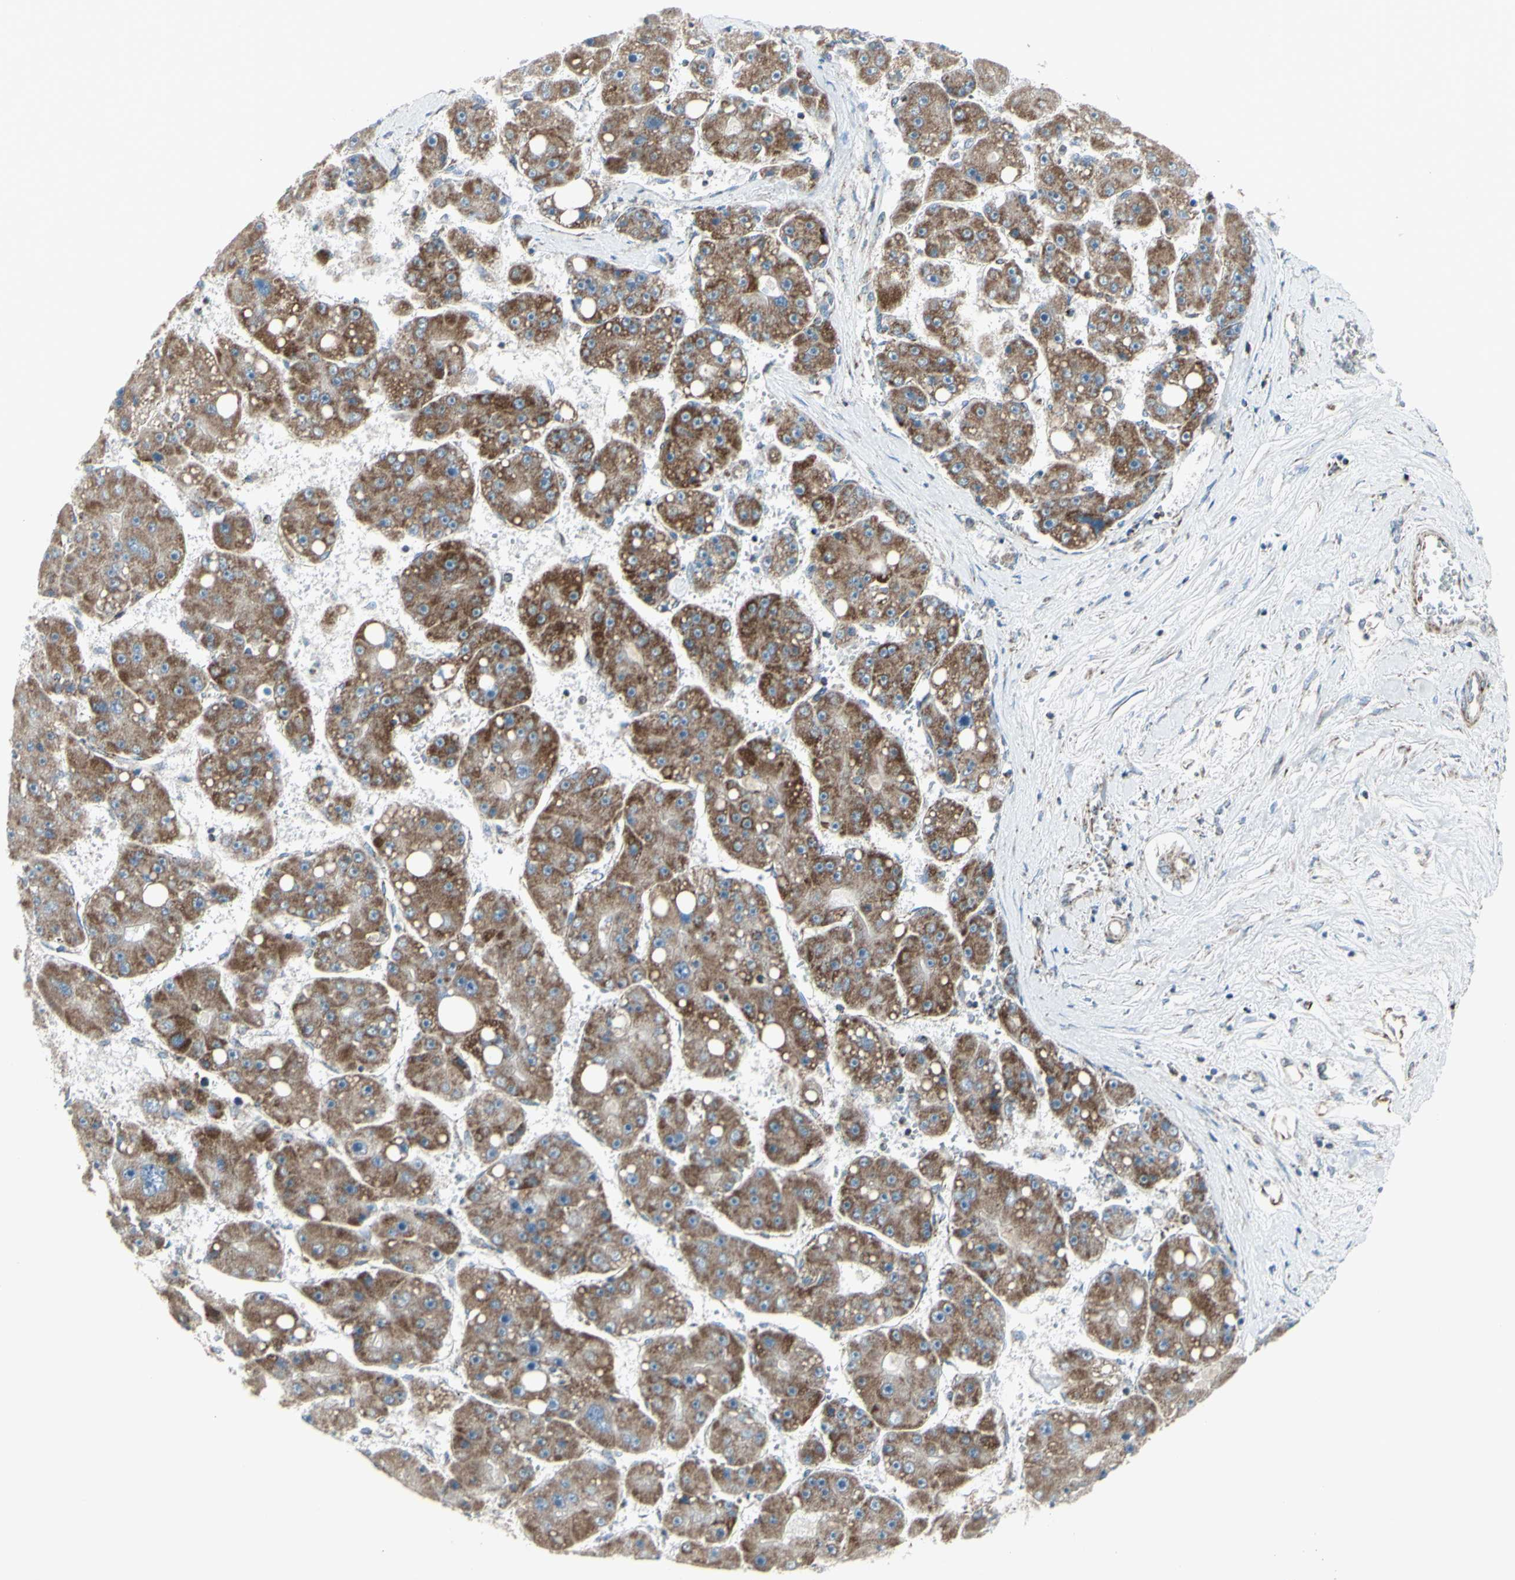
{"staining": {"intensity": "moderate", "quantity": "25%-75%", "location": "cytoplasmic/membranous"}, "tissue": "liver cancer", "cell_type": "Tumor cells", "image_type": "cancer", "snomed": [{"axis": "morphology", "description": "Carcinoma, Hepatocellular, NOS"}, {"axis": "topography", "description": "Liver"}], "caption": "Protein staining of liver hepatocellular carcinoma tissue shows moderate cytoplasmic/membranous positivity in about 25%-75% of tumor cells.", "gene": "FAM171B", "patient": {"sex": "female", "age": 61}}